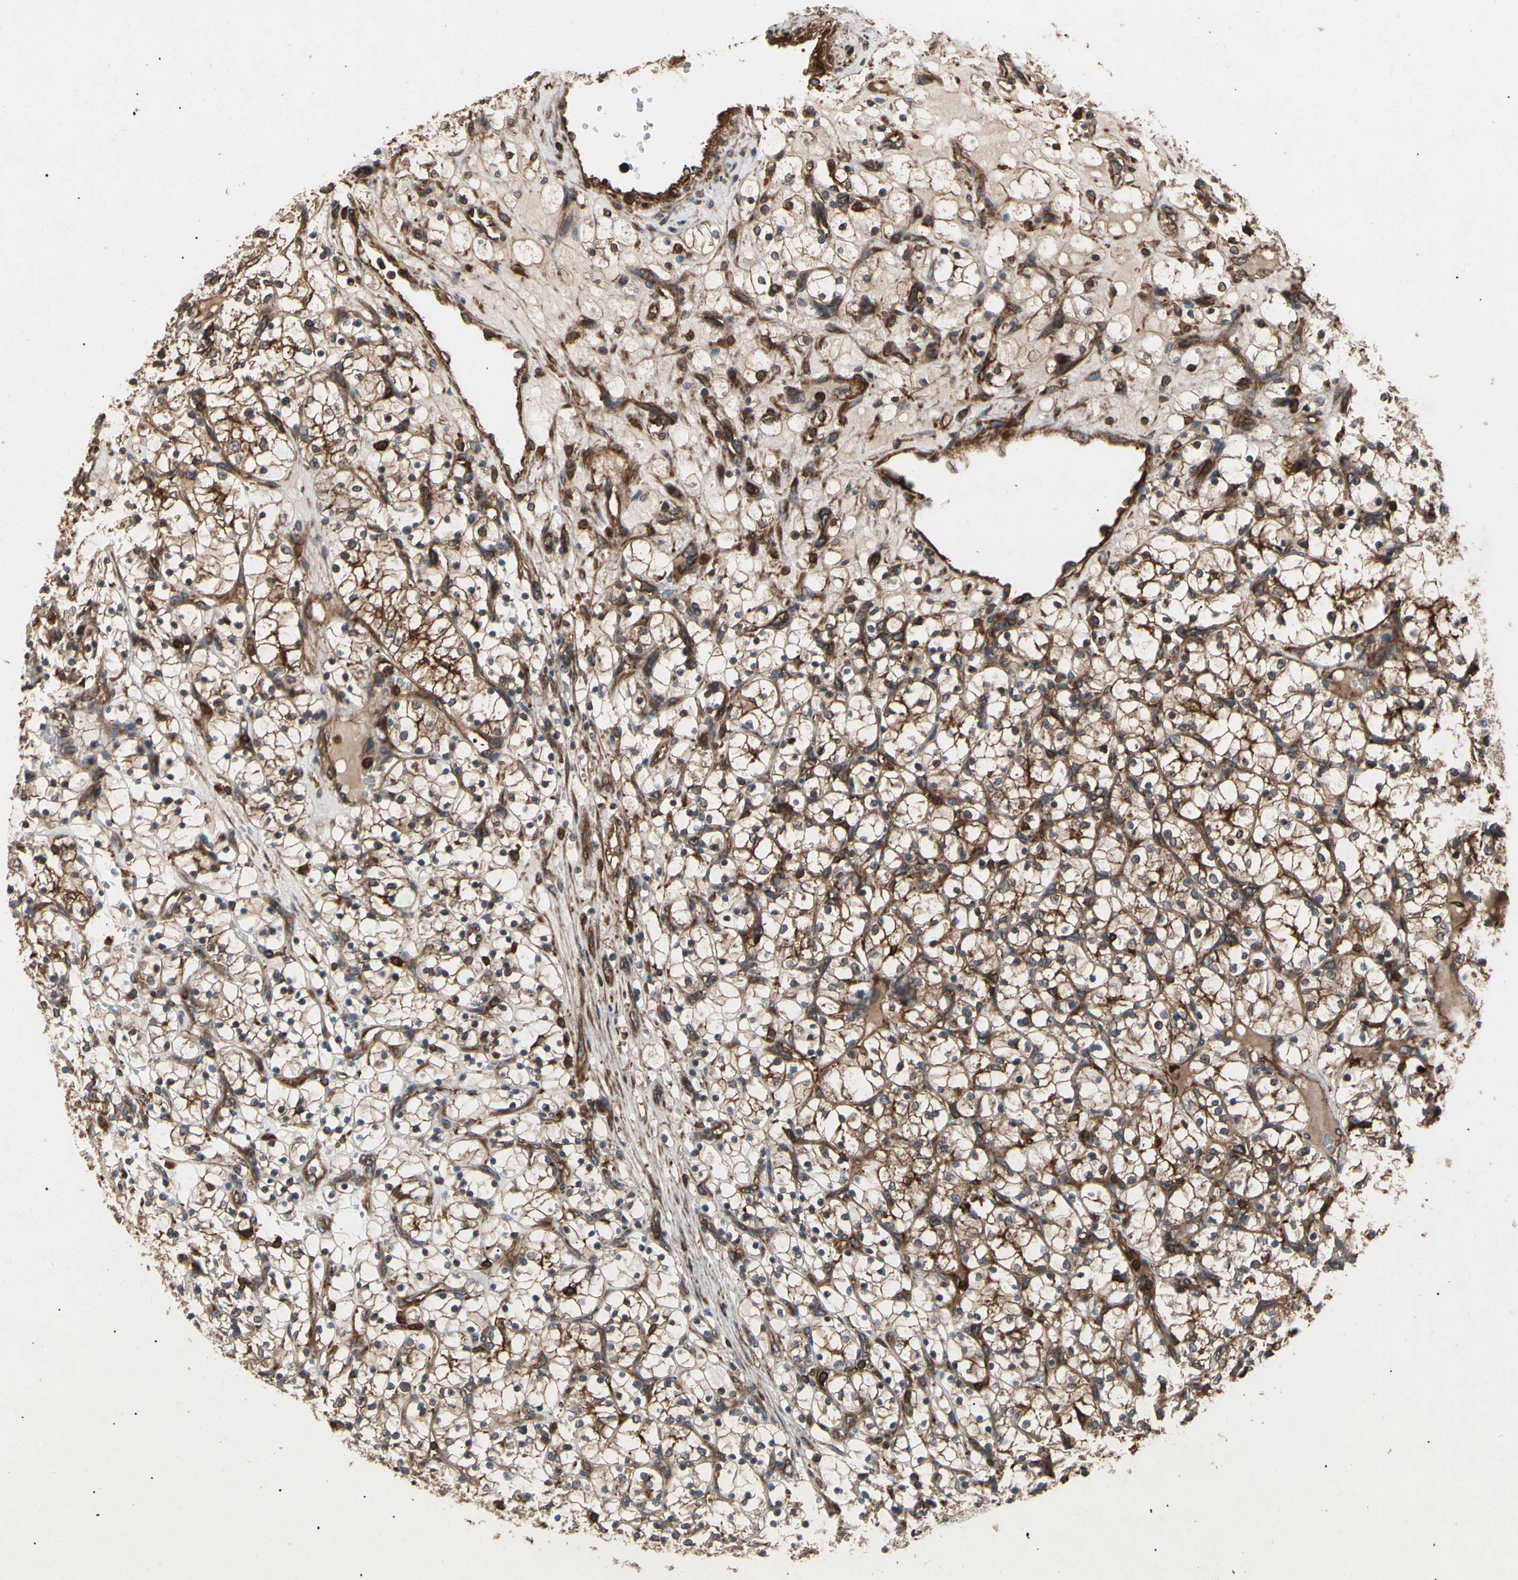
{"staining": {"intensity": "strong", "quantity": ">75%", "location": "cytoplasmic/membranous"}, "tissue": "renal cancer", "cell_type": "Tumor cells", "image_type": "cancer", "snomed": [{"axis": "morphology", "description": "Adenocarcinoma, NOS"}, {"axis": "topography", "description": "Kidney"}], "caption": "High-power microscopy captured an IHC photomicrograph of adenocarcinoma (renal), revealing strong cytoplasmic/membranous positivity in approximately >75% of tumor cells.", "gene": "AGBL2", "patient": {"sex": "female", "age": 69}}